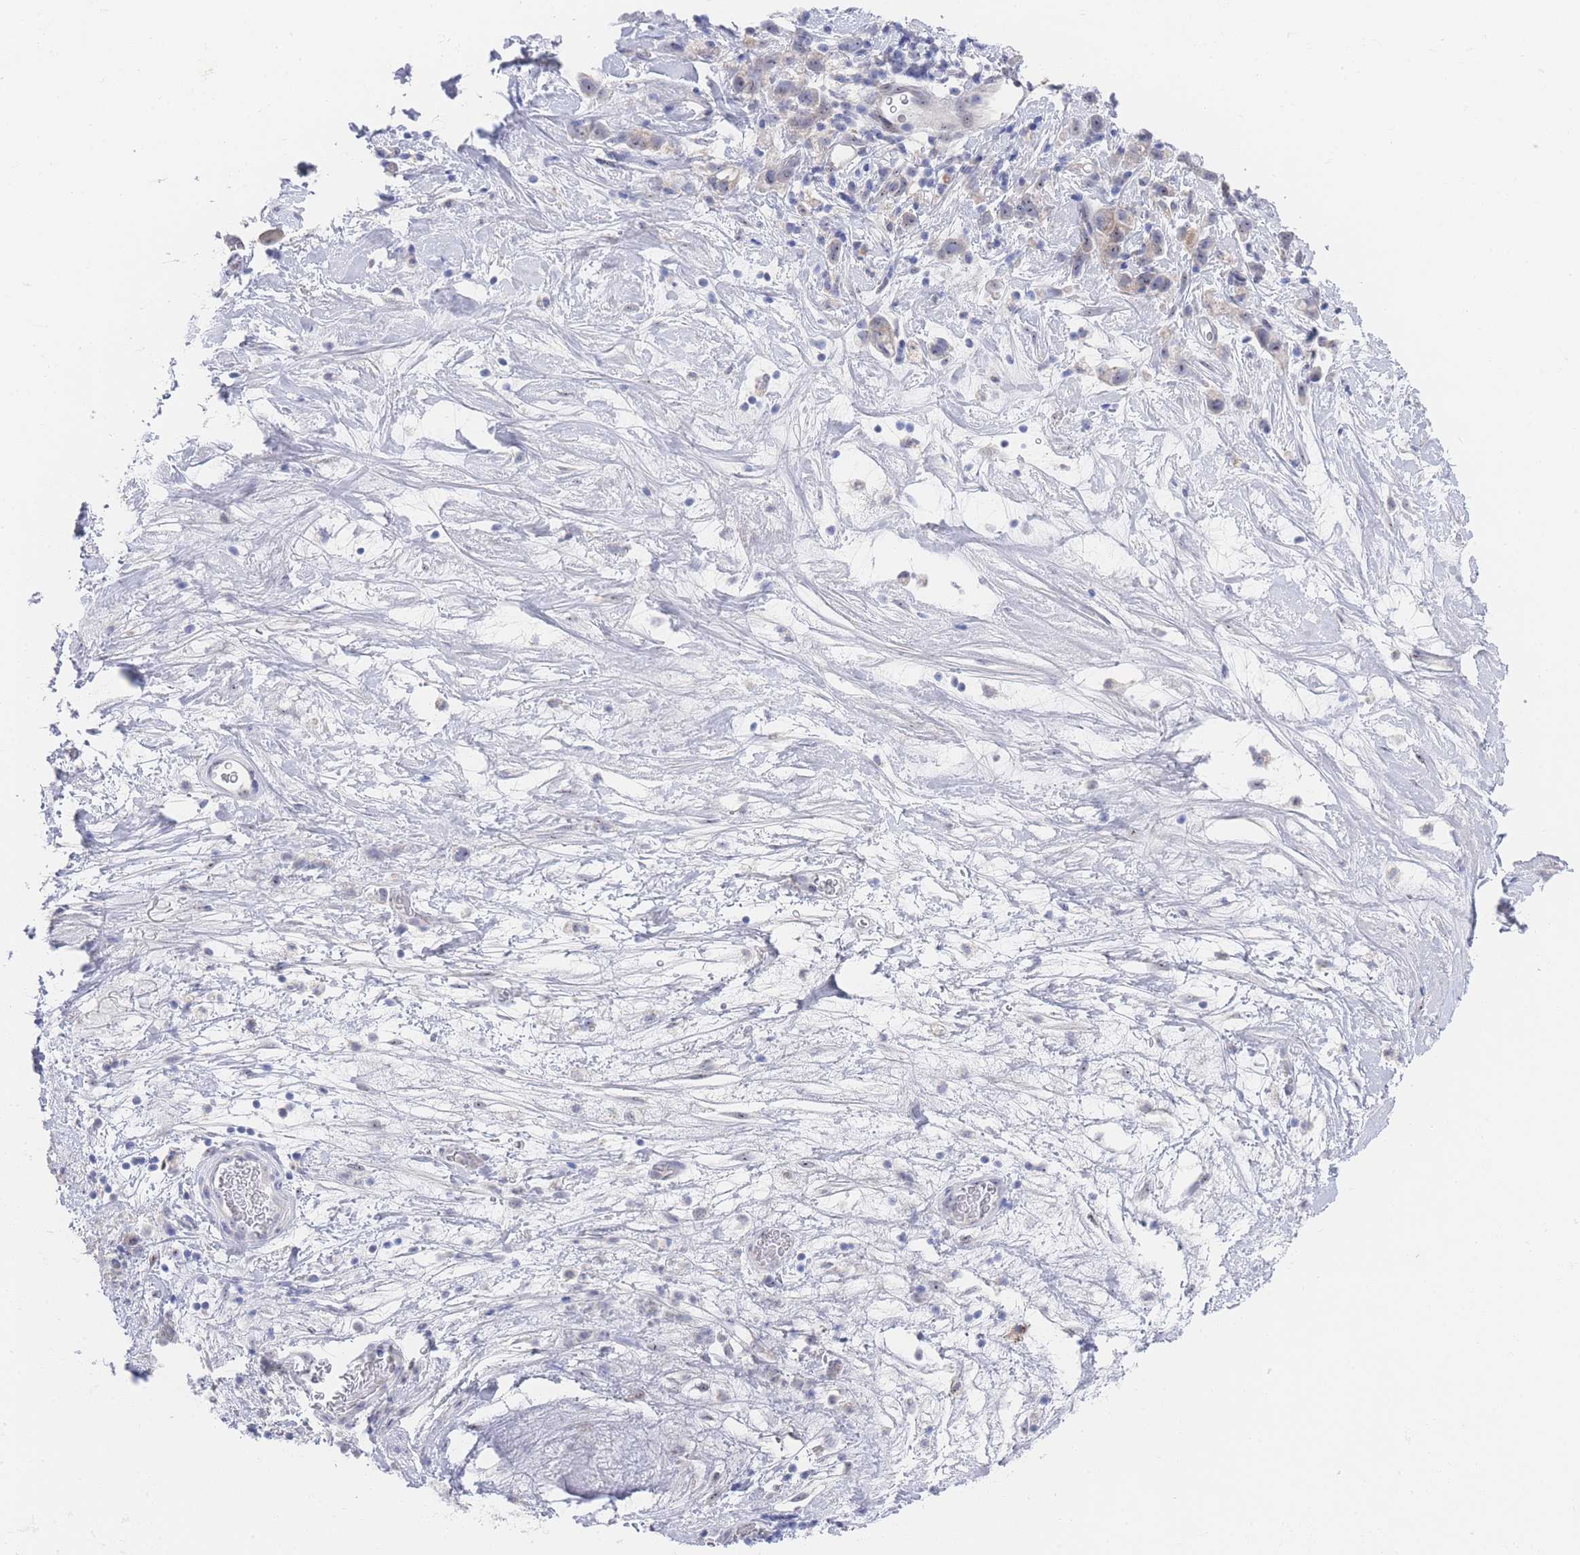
{"staining": {"intensity": "weak", "quantity": "<25%", "location": "cytoplasmic/membranous"}, "tissue": "stomach cancer", "cell_type": "Tumor cells", "image_type": "cancer", "snomed": [{"axis": "morphology", "description": "Adenocarcinoma, NOS"}, {"axis": "topography", "description": "Stomach"}], "caption": "Adenocarcinoma (stomach) stained for a protein using IHC reveals no expression tumor cells.", "gene": "ZNF142", "patient": {"sex": "female", "age": 65}}